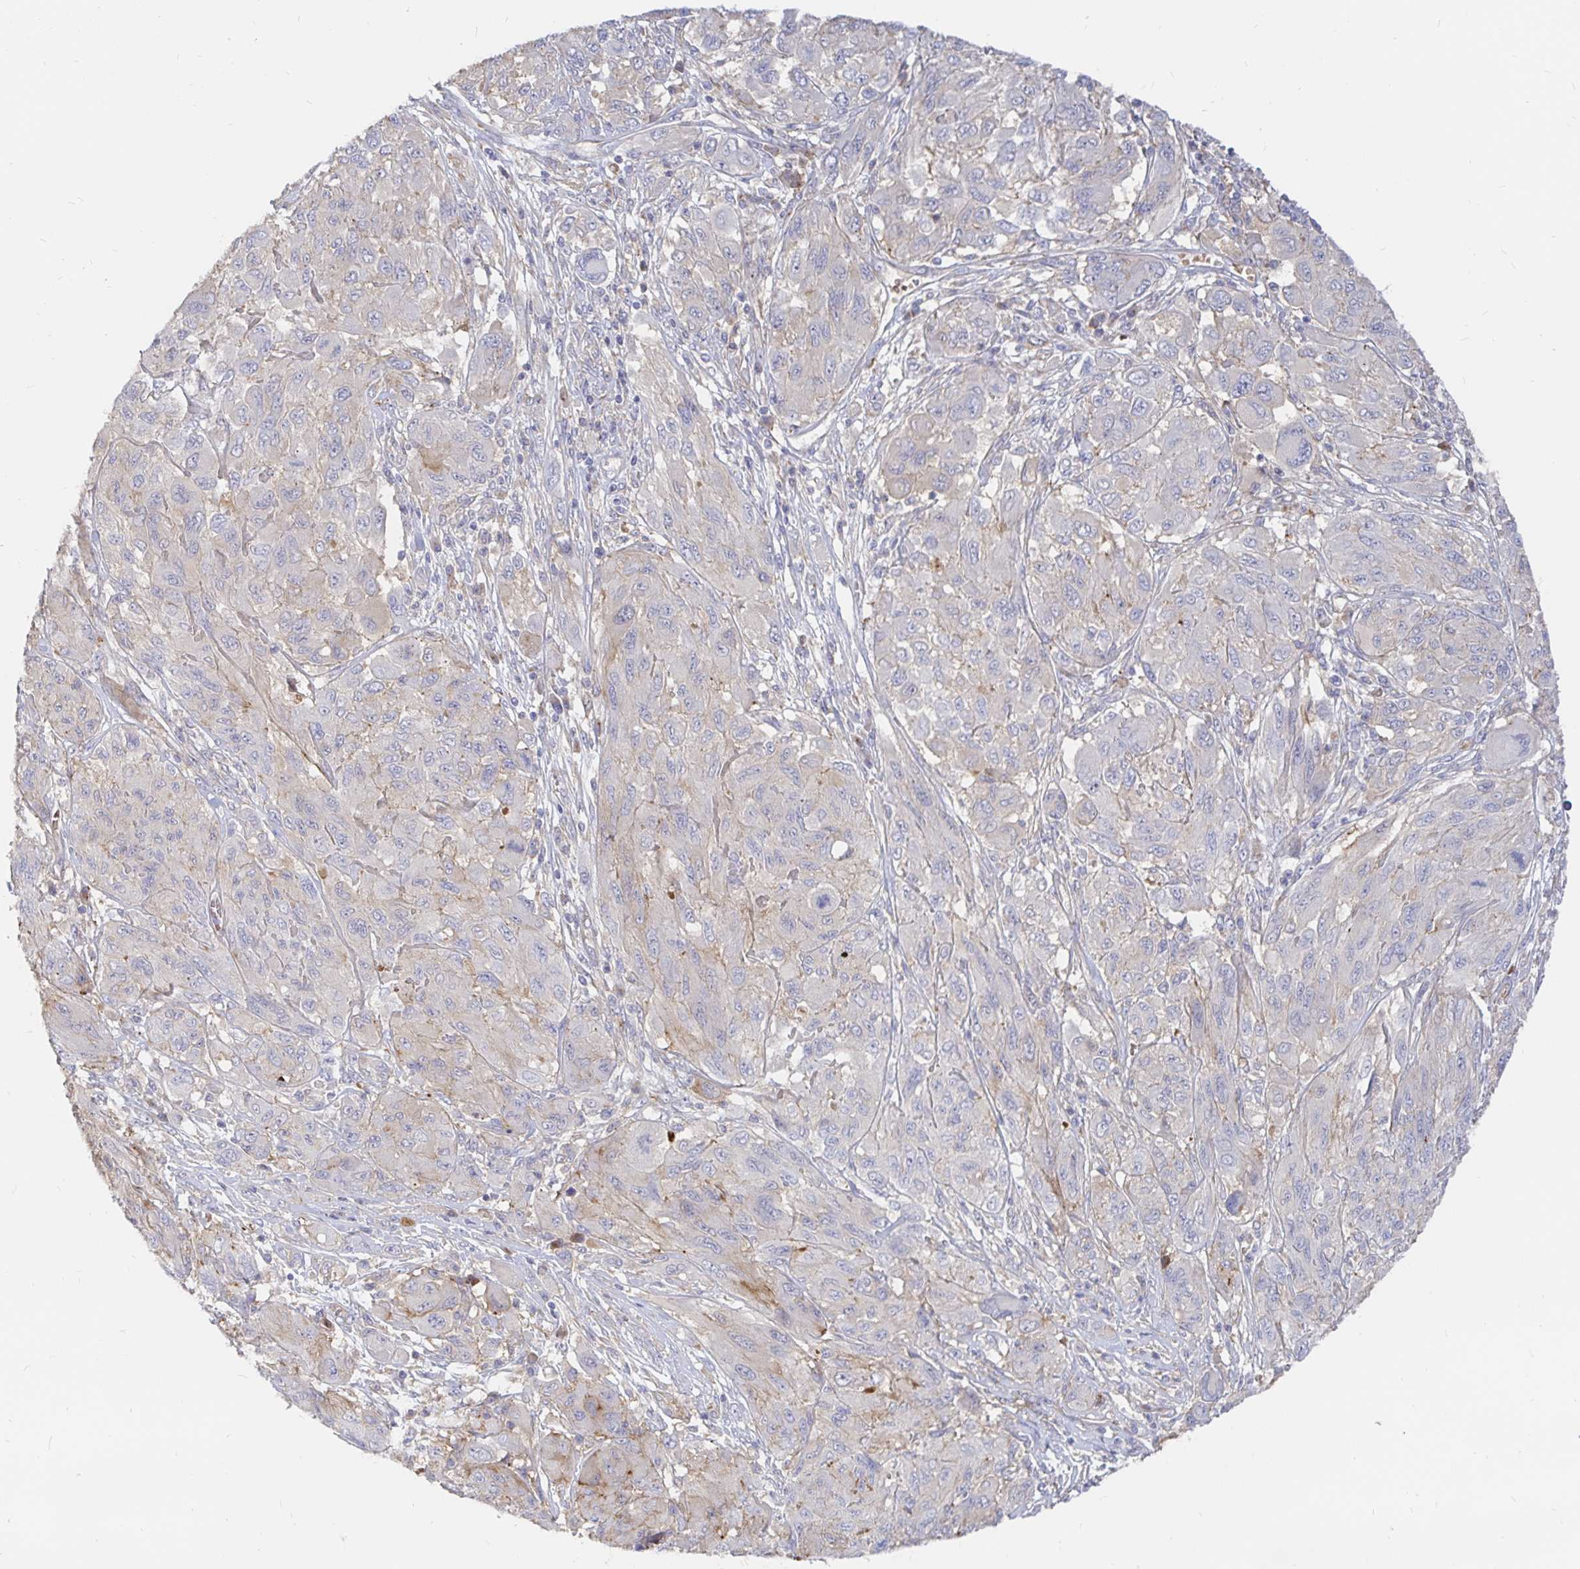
{"staining": {"intensity": "negative", "quantity": "none", "location": "none"}, "tissue": "melanoma", "cell_type": "Tumor cells", "image_type": "cancer", "snomed": [{"axis": "morphology", "description": "Malignant melanoma, NOS"}, {"axis": "topography", "description": "Skin"}], "caption": "An immunohistochemistry (IHC) micrograph of malignant melanoma is shown. There is no staining in tumor cells of malignant melanoma. The staining is performed using DAB (3,3'-diaminobenzidine) brown chromogen with nuclei counter-stained in using hematoxylin.", "gene": "KCTD19", "patient": {"sex": "female", "age": 91}}